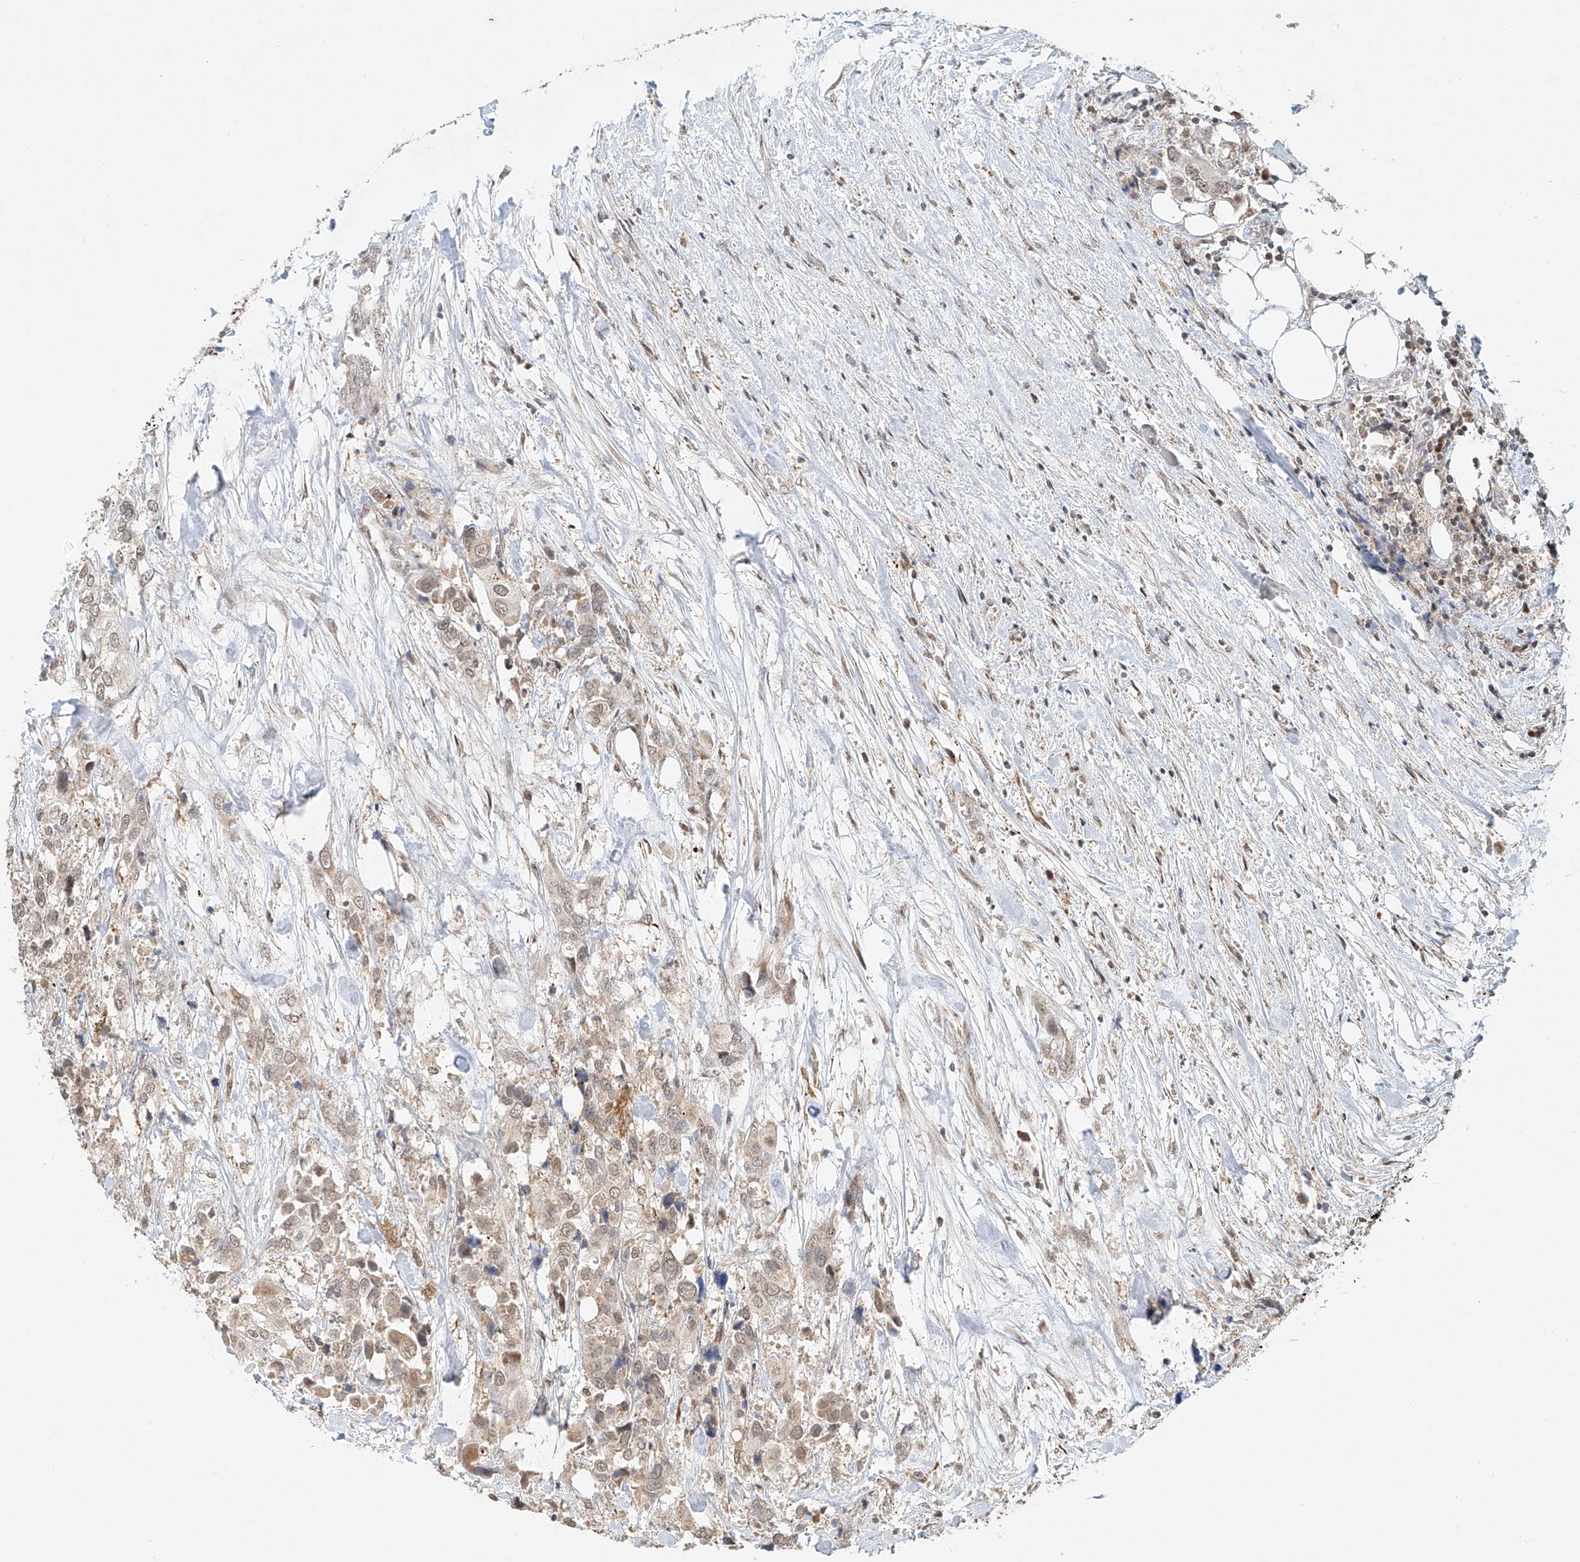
{"staining": {"intensity": "weak", "quantity": "<25%", "location": "cytoplasmic/membranous"}, "tissue": "urothelial cancer", "cell_type": "Tumor cells", "image_type": "cancer", "snomed": [{"axis": "morphology", "description": "Urothelial carcinoma, High grade"}, {"axis": "topography", "description": "Urinary bladder"}], "caption": "The histopathology image displays no staining of tumor cells in high-grade urothelial carcinoma. The staining is performed using DAB brown chromogen with nuclei counter-stained in using hematoxylin.", "gene": "SYTL3", "patient": {"sex": "male", "age": 64}}